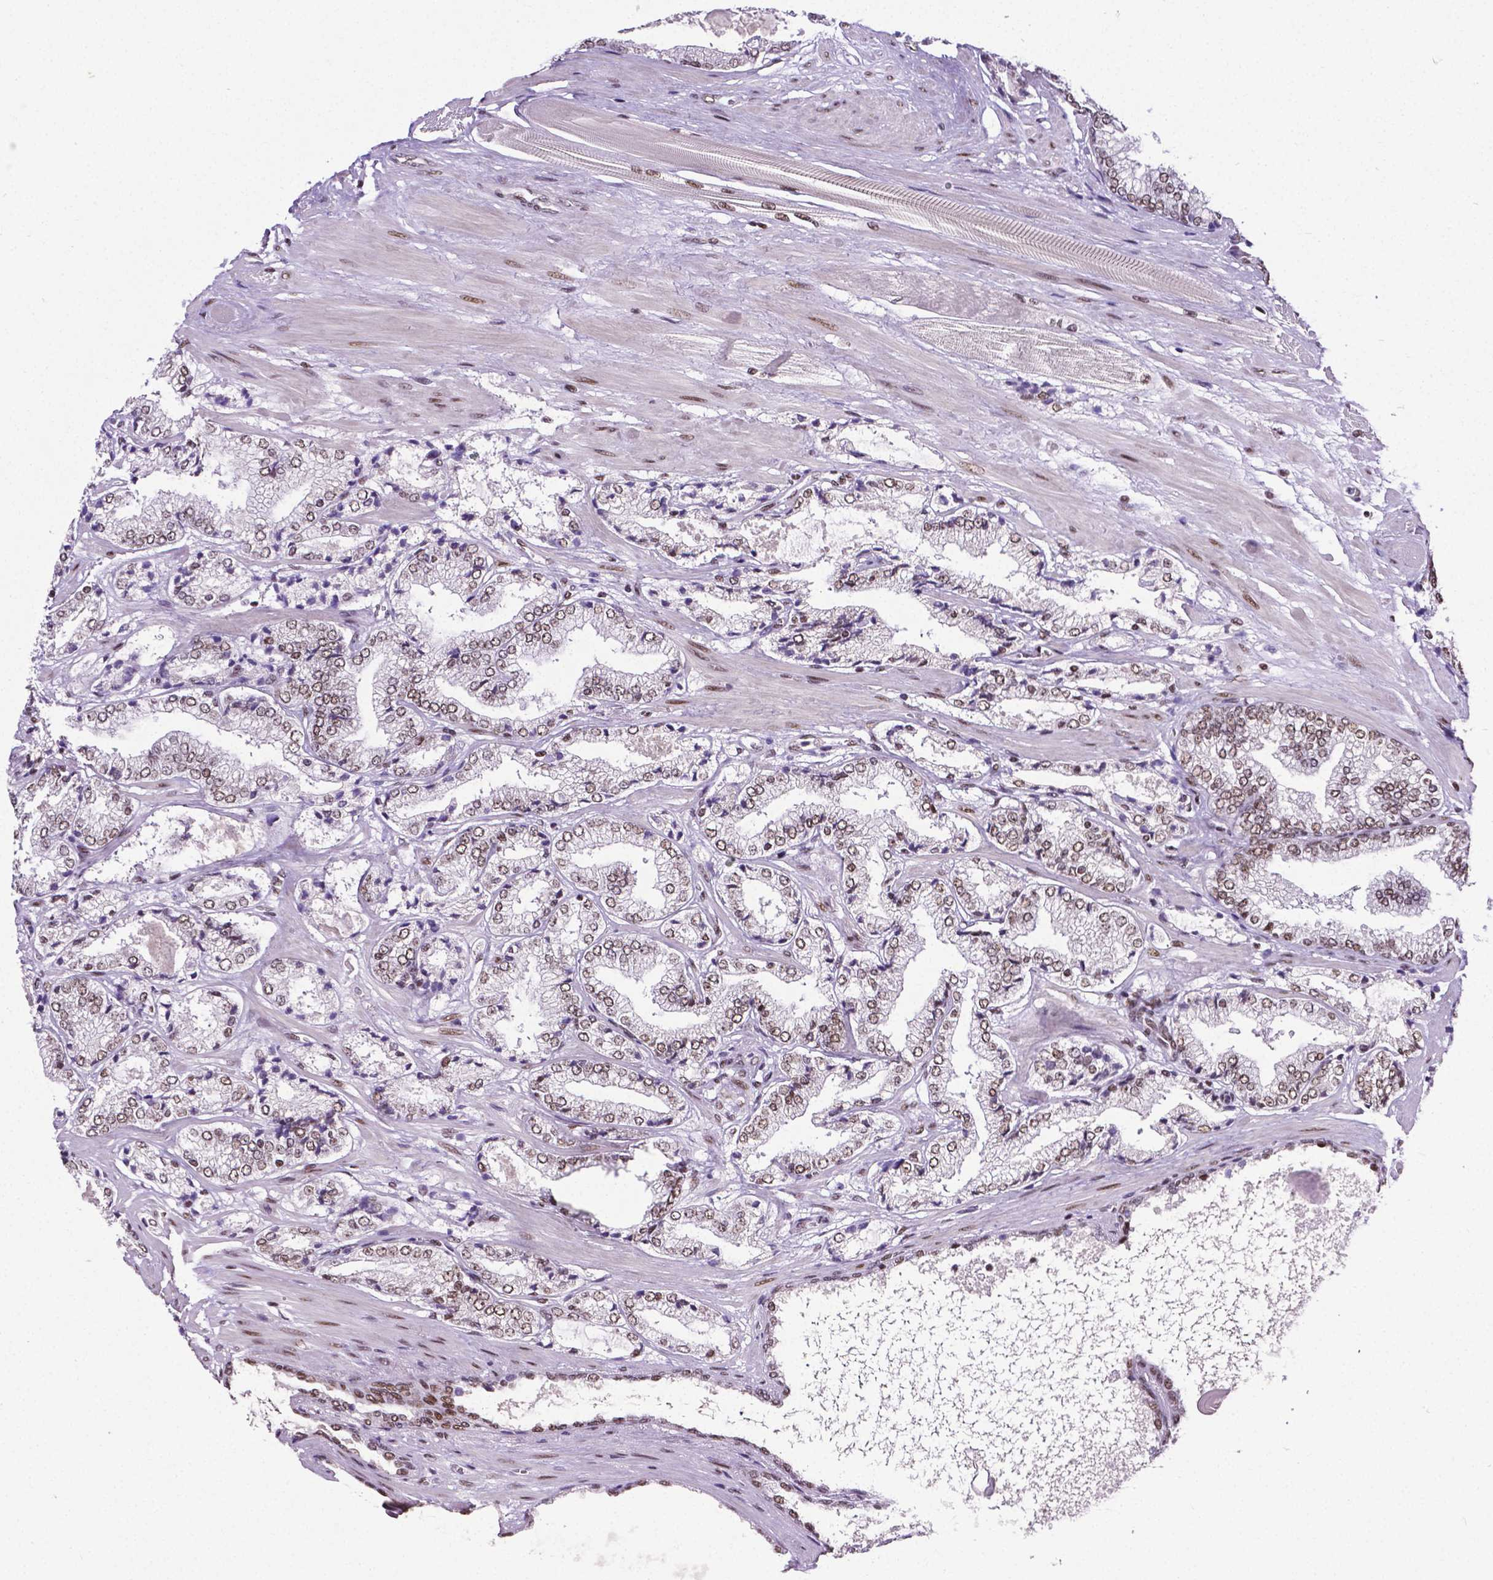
{"staining": {"intensity": "weak", "quantity": ">75%", "location": "nuclear"}, "tissue": "prostate cancer", "cell_type": "Tumor cells", "image_type": "cancer", "snomed": [{"axis": "morphology", "description": "Adenocarcinoma, High grade"}, {"axis": "topography", "description": "Prostate"}], "caption": "Immunohistochemistry (IHC) of prostate cancer (high-grade adenocarcinoma) shows low levels of weak nuclear positivity in approximately >75% of tumor cells.", "gene": "REST", "patient": {"sex": "male", "age": 64}}